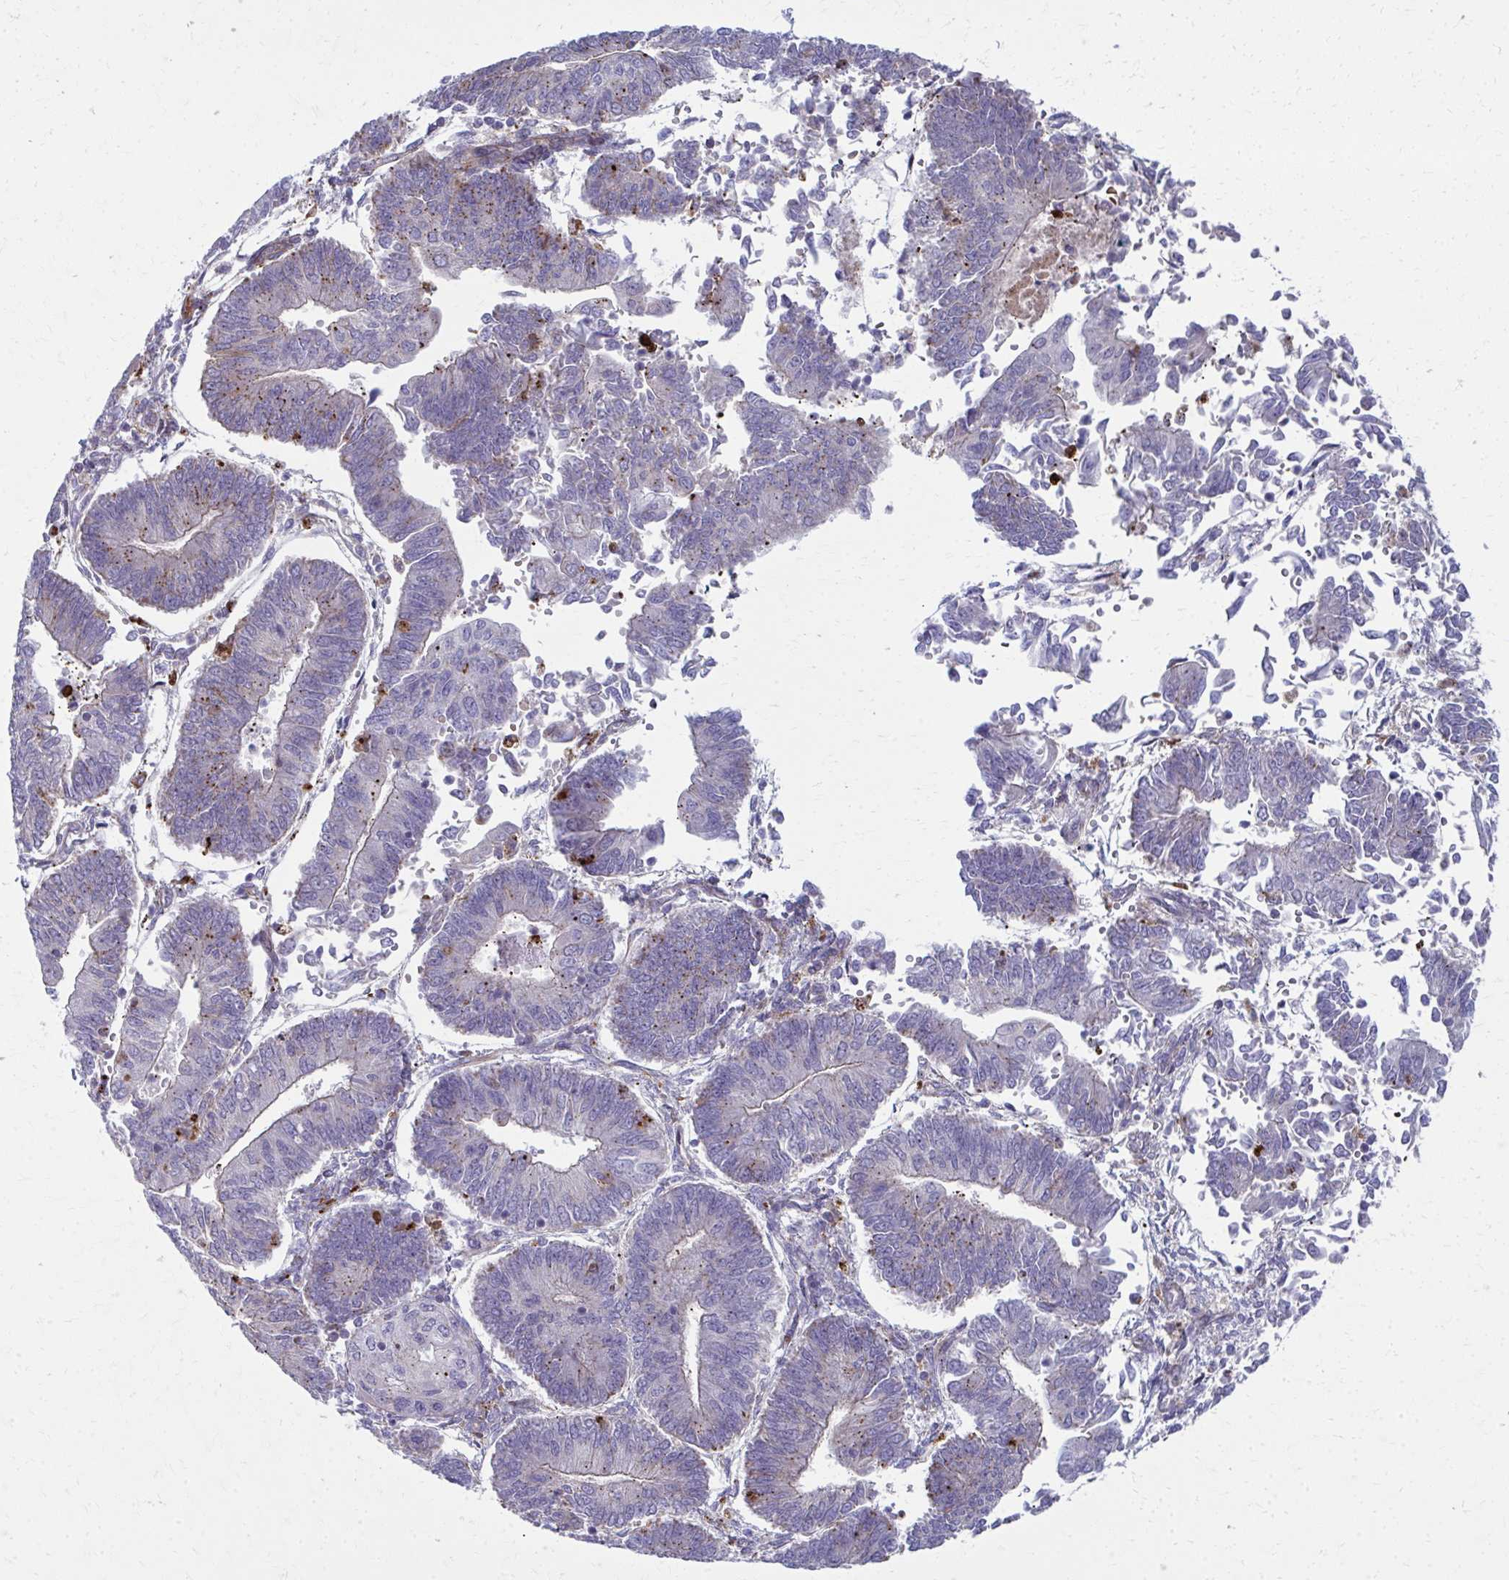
{"staining": {"intensity": "moderate", "quantity": "<25%", "location": "cytoplasmic/membranous"}, "tissue": "endometrial cancer", "cell_type": "Tumor cells", "image_type": "cancer", "snomed": [{"axis": "morphology", "description": "Adenocarcinoma, NOS"}, {"axis": "topography", "description": "Endometrium"}], "caption": "Endometrial cancer (adenocarcinoma) was stained to show a protein in brown. There is low levels of moderate cytoplasmic/membranous positivity in about <25% of tumor cells.", "gene": "LRRC4B", "patient": {"sex": "female", "age": 65}}